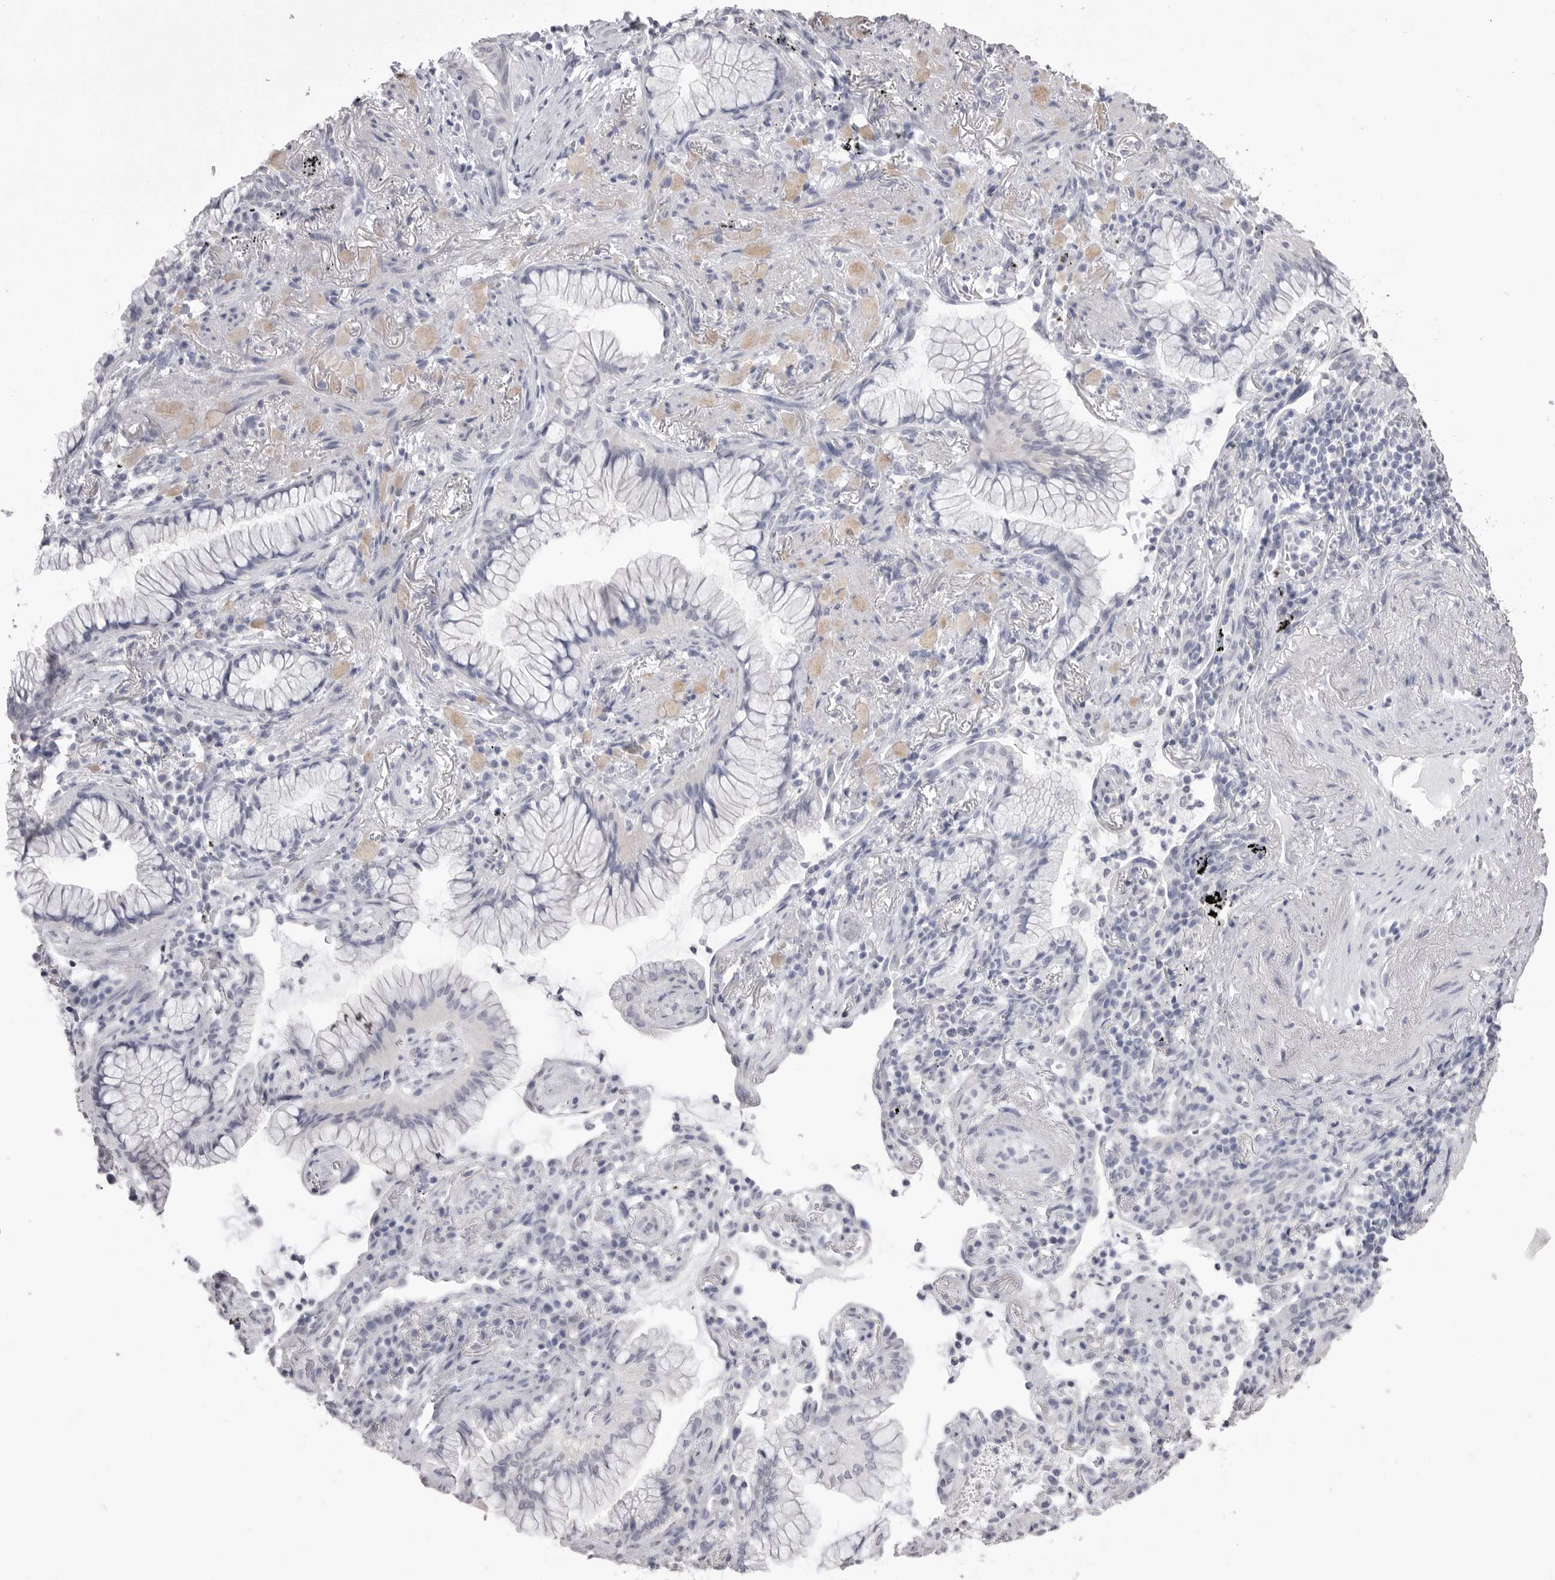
{"staining": {"intensity": "negative", "quantity": "none", "location": "none"}, "tissue": "lung cancer", "cell_type": "Tumor cells", "image_type": "cancer", "snomed": [{"axis": "morphology", "description": "Adenocarcinoma, NOS"}, {"axis": "topography", "description": "Lung"}], "caption": "Human adenocarcinoma (lung) stained for a protein using IHC shows no staining in tumor cells.", "gene": "ICAM5", "patient": {"sex": "female", "age": 70}}